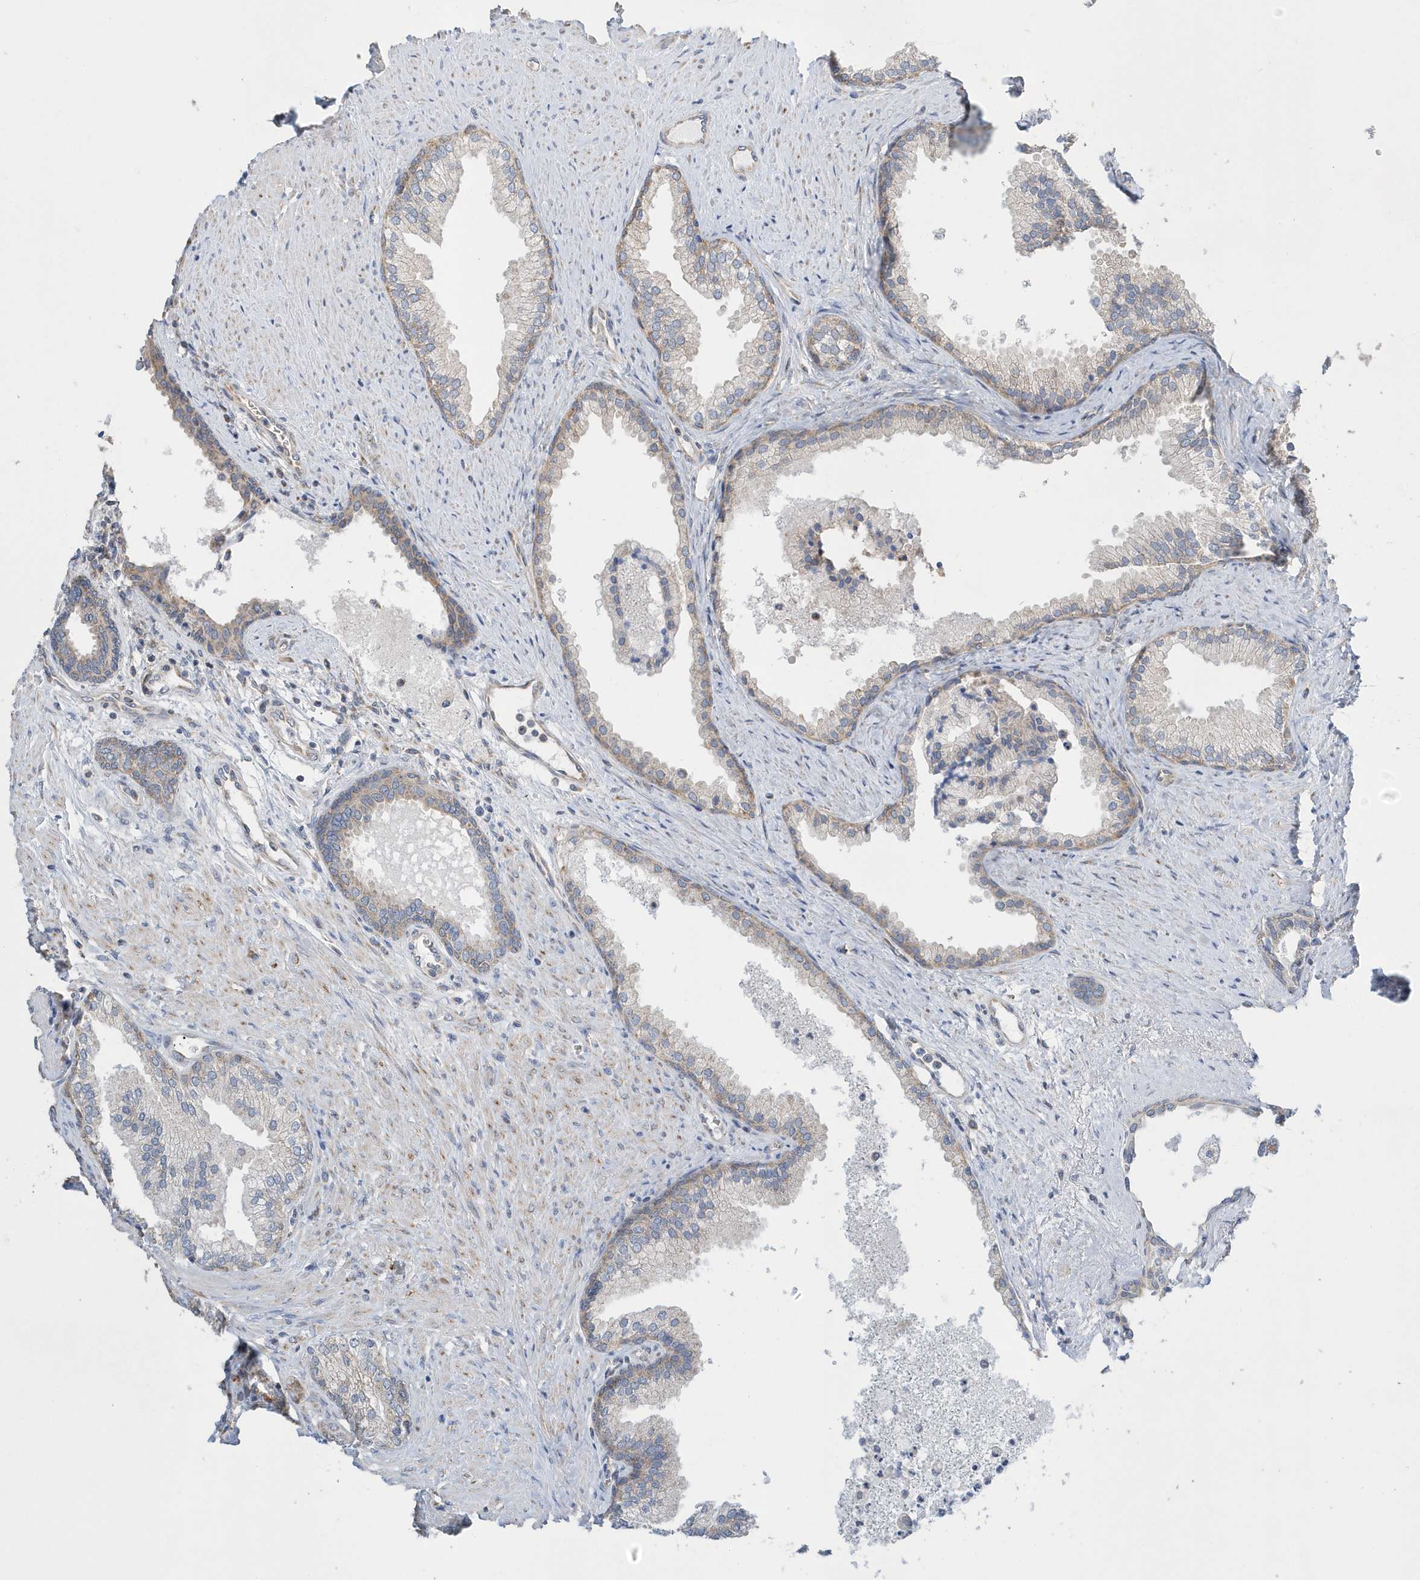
{"staining": {"intensity": "moderate", "quantity": "25%-75%", "location": "cytoplasmic/membranous"}, "tissue": "prostate", "cell_type": "Glandular cells", "image_type": "normal", "snomed": [{"axis": "morphology", "description": "Normal tissue, NOS"}, {"axis": "topography", "description": "Prostate"}], "caption": "This is a histology image of immunohistochemistry staining of benign prostate, which shows moderate positivity in the cytoplasmic/membranous of glandular cells.", "gene": "SPATA5", "patient": {"sex": "male", "age": 76}}